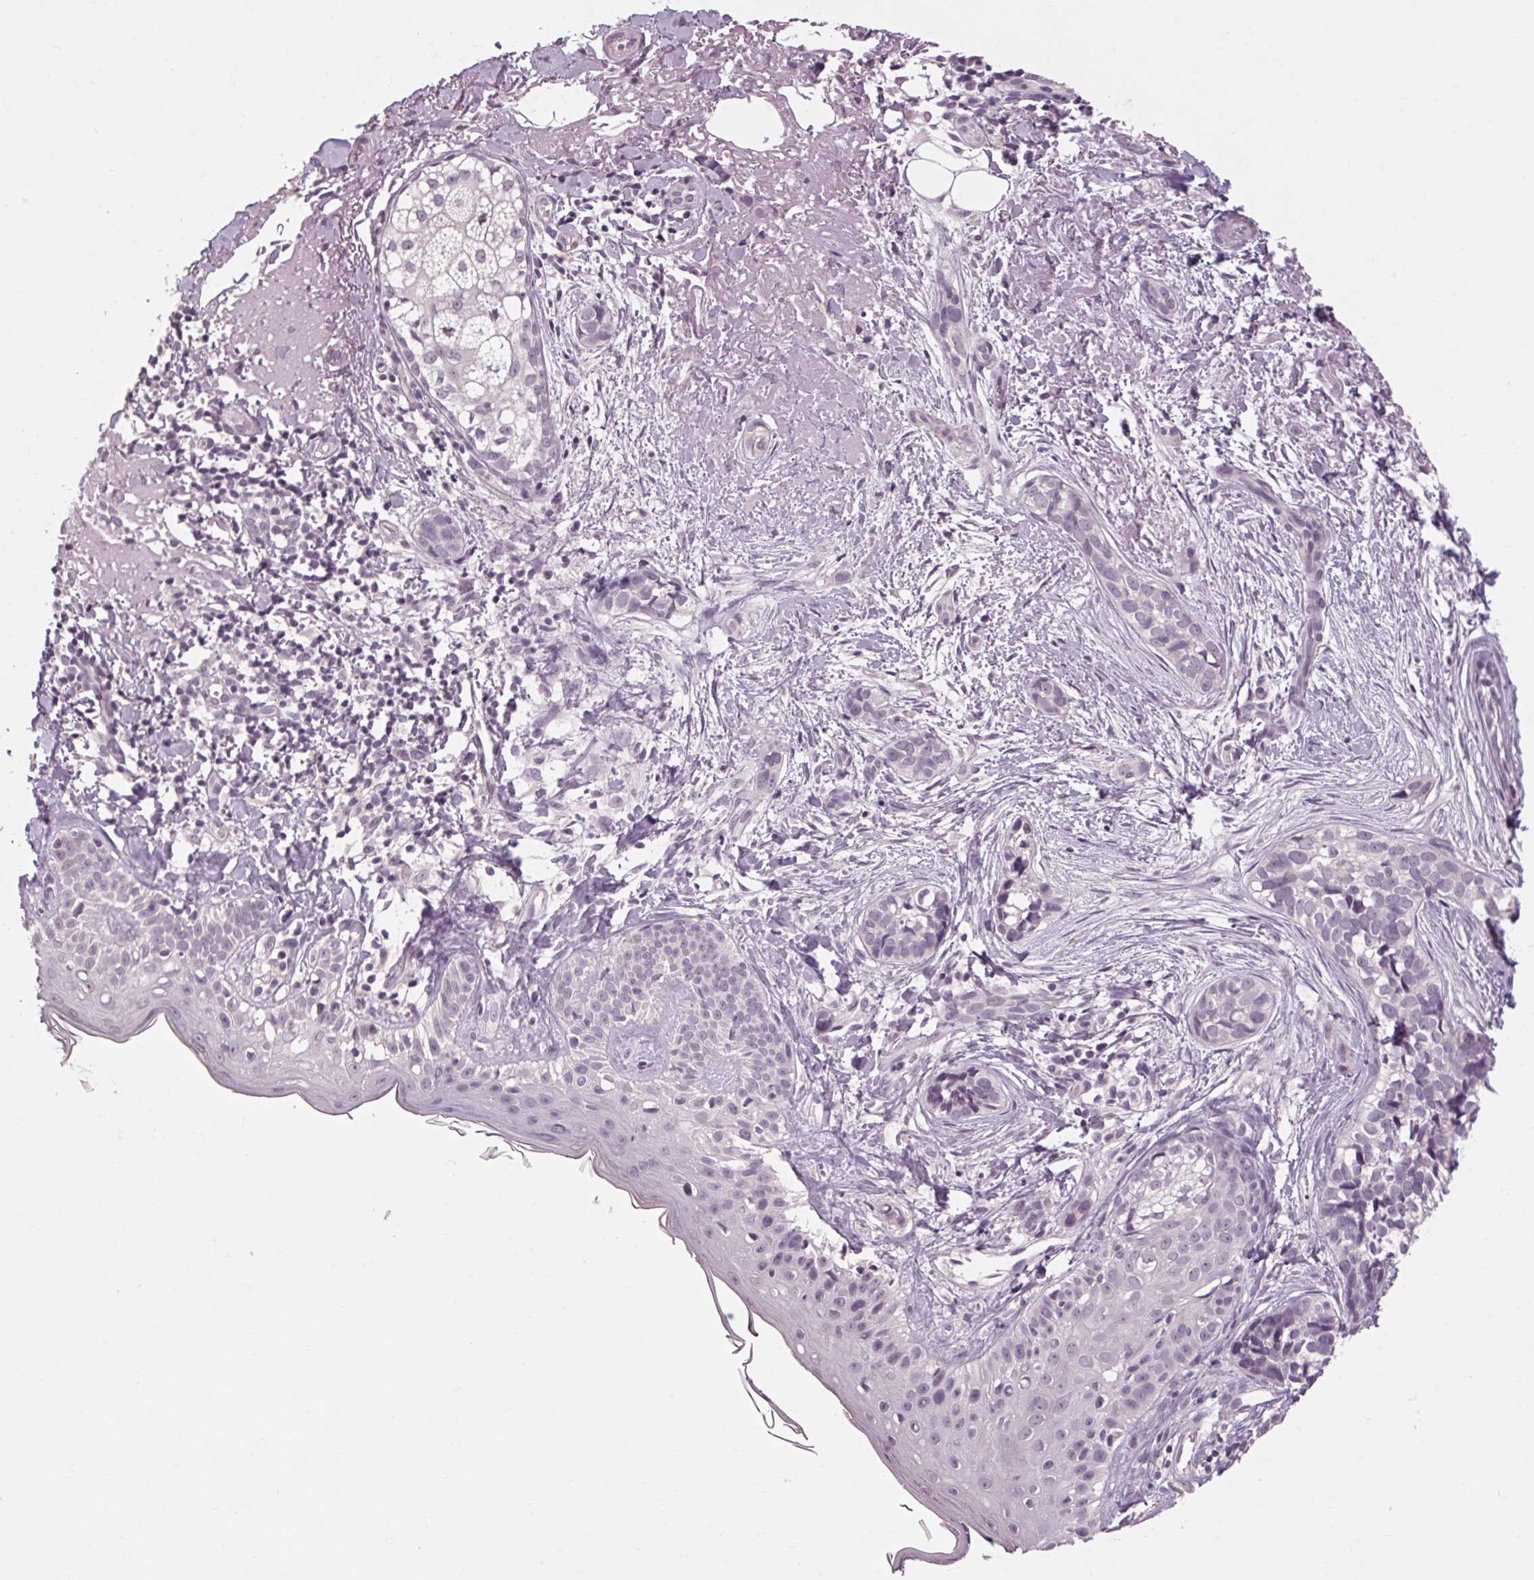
{"staining": {"intensity": "negative", "quantity": "none", "location": "none"}, "tissue": "skin cancer", "cell_type": "Tumor cells", "image_type": "cancer", "snomed": [{"axis": "morphology", "description": "Basal cell carcinoma"}, {"axis": "topography", "description": "Skin"}], "caption": "Basal cell carcinoma (skin) was stained to show a protein in brown. There is no significant expression in tumor cells.", "gene": "POMC", "patient": {"sex": "male", "age": 87}}